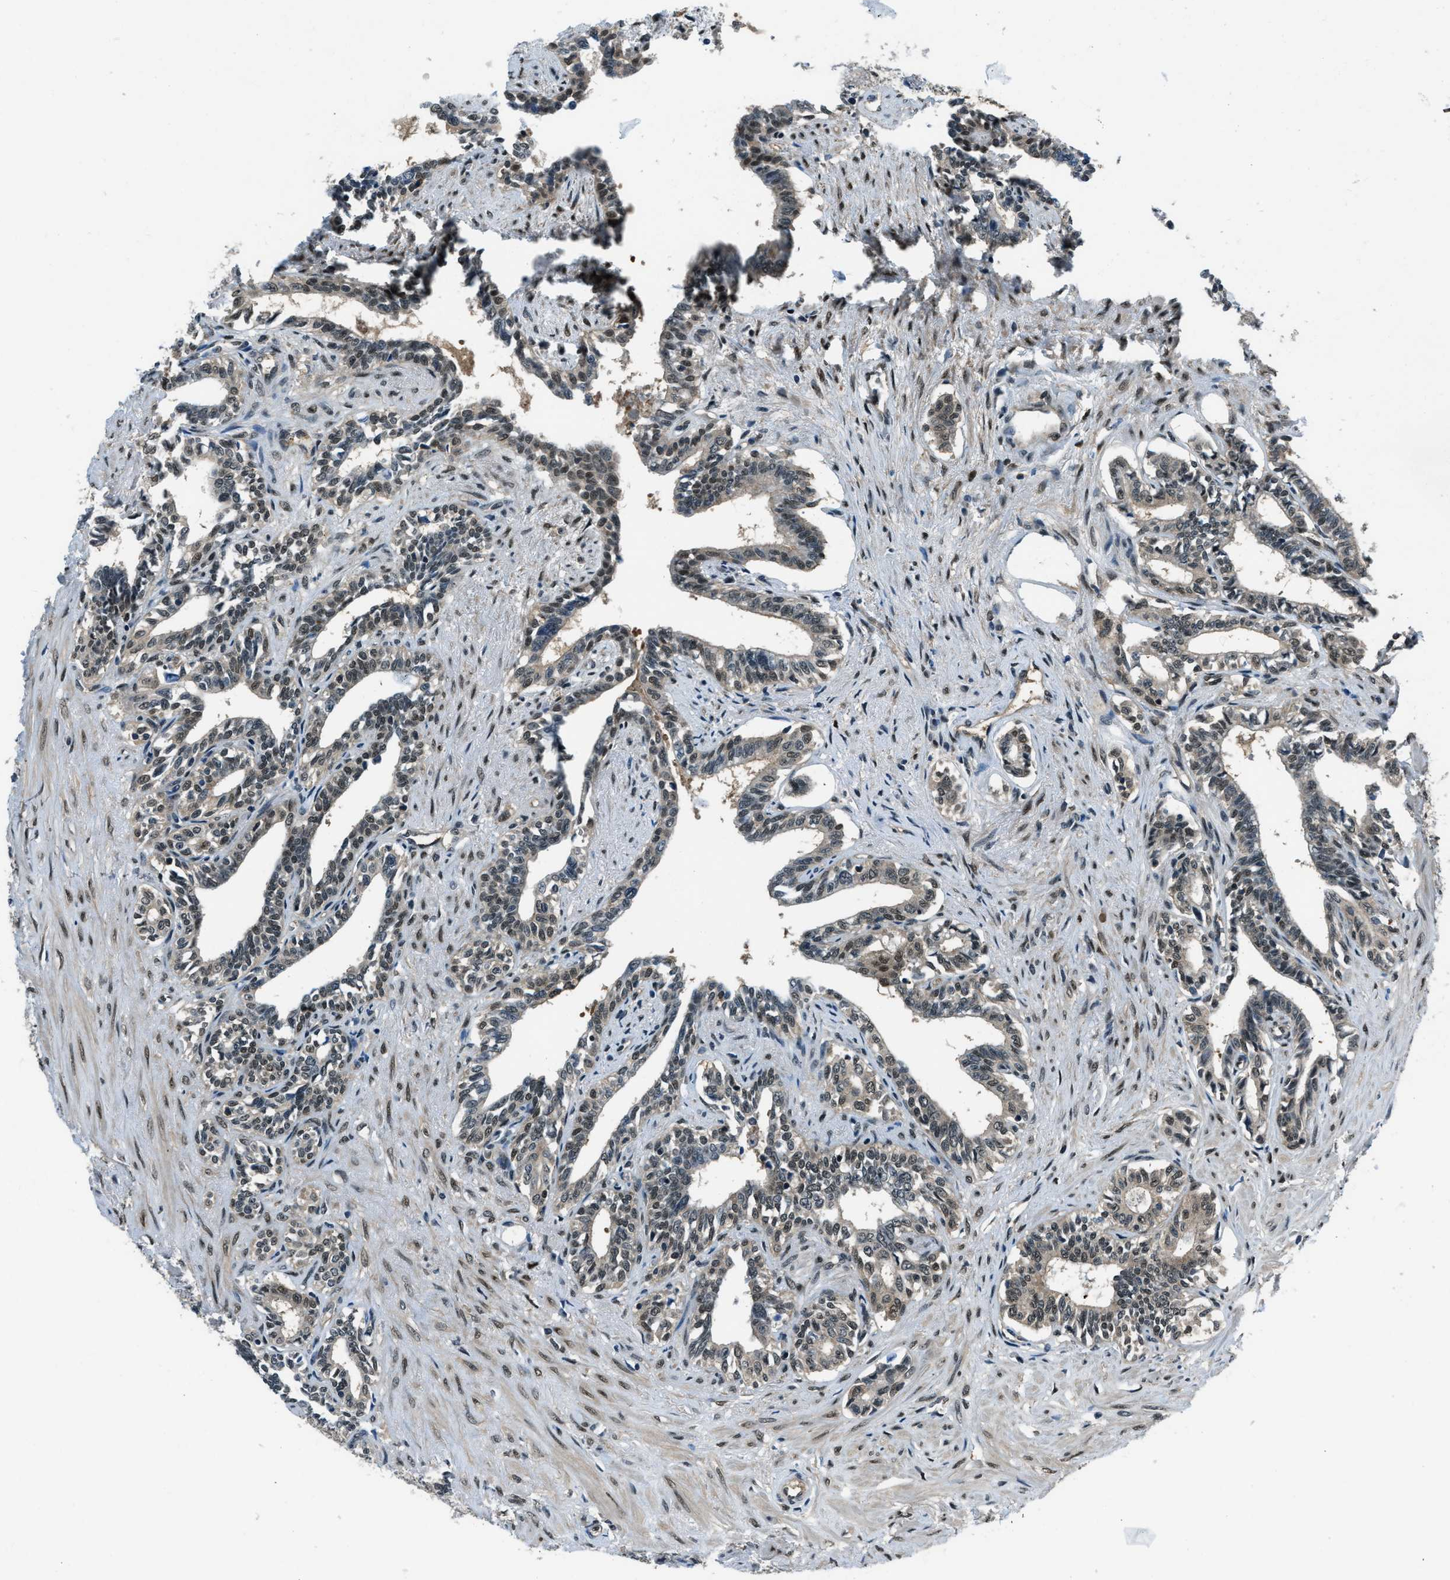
{"staining": {"intensity": "moderate", "quantity": "25%-75%", "location": "cytoplasmic/membranous,nuclear"}, "tissue": "seminal vesicle", "cell_type": "Glandular cells", "image_type": "normal", "snomed": [{"axis": "morphology", "description": "Normal tissue, NOS"}, {"axis": "morphology", "description": "Adenocarcinoma, High grade"}, {"axis": "topography", "description": "Prostate"}, {"axis": "topography", "description": "Seminal veicle"}], "caption": "Seminal vesicle stained with immunohistochemistry (IHC) displays moderate cytoplasmic/membranous,nuclear expression in about 25%-75% of glandular cells. Immunohistochemistry stains the protein of interest in brown and the nuclei are stained blue.", "gene": "NUDCD3", "patient": {"sex": "male", "age": 55}}